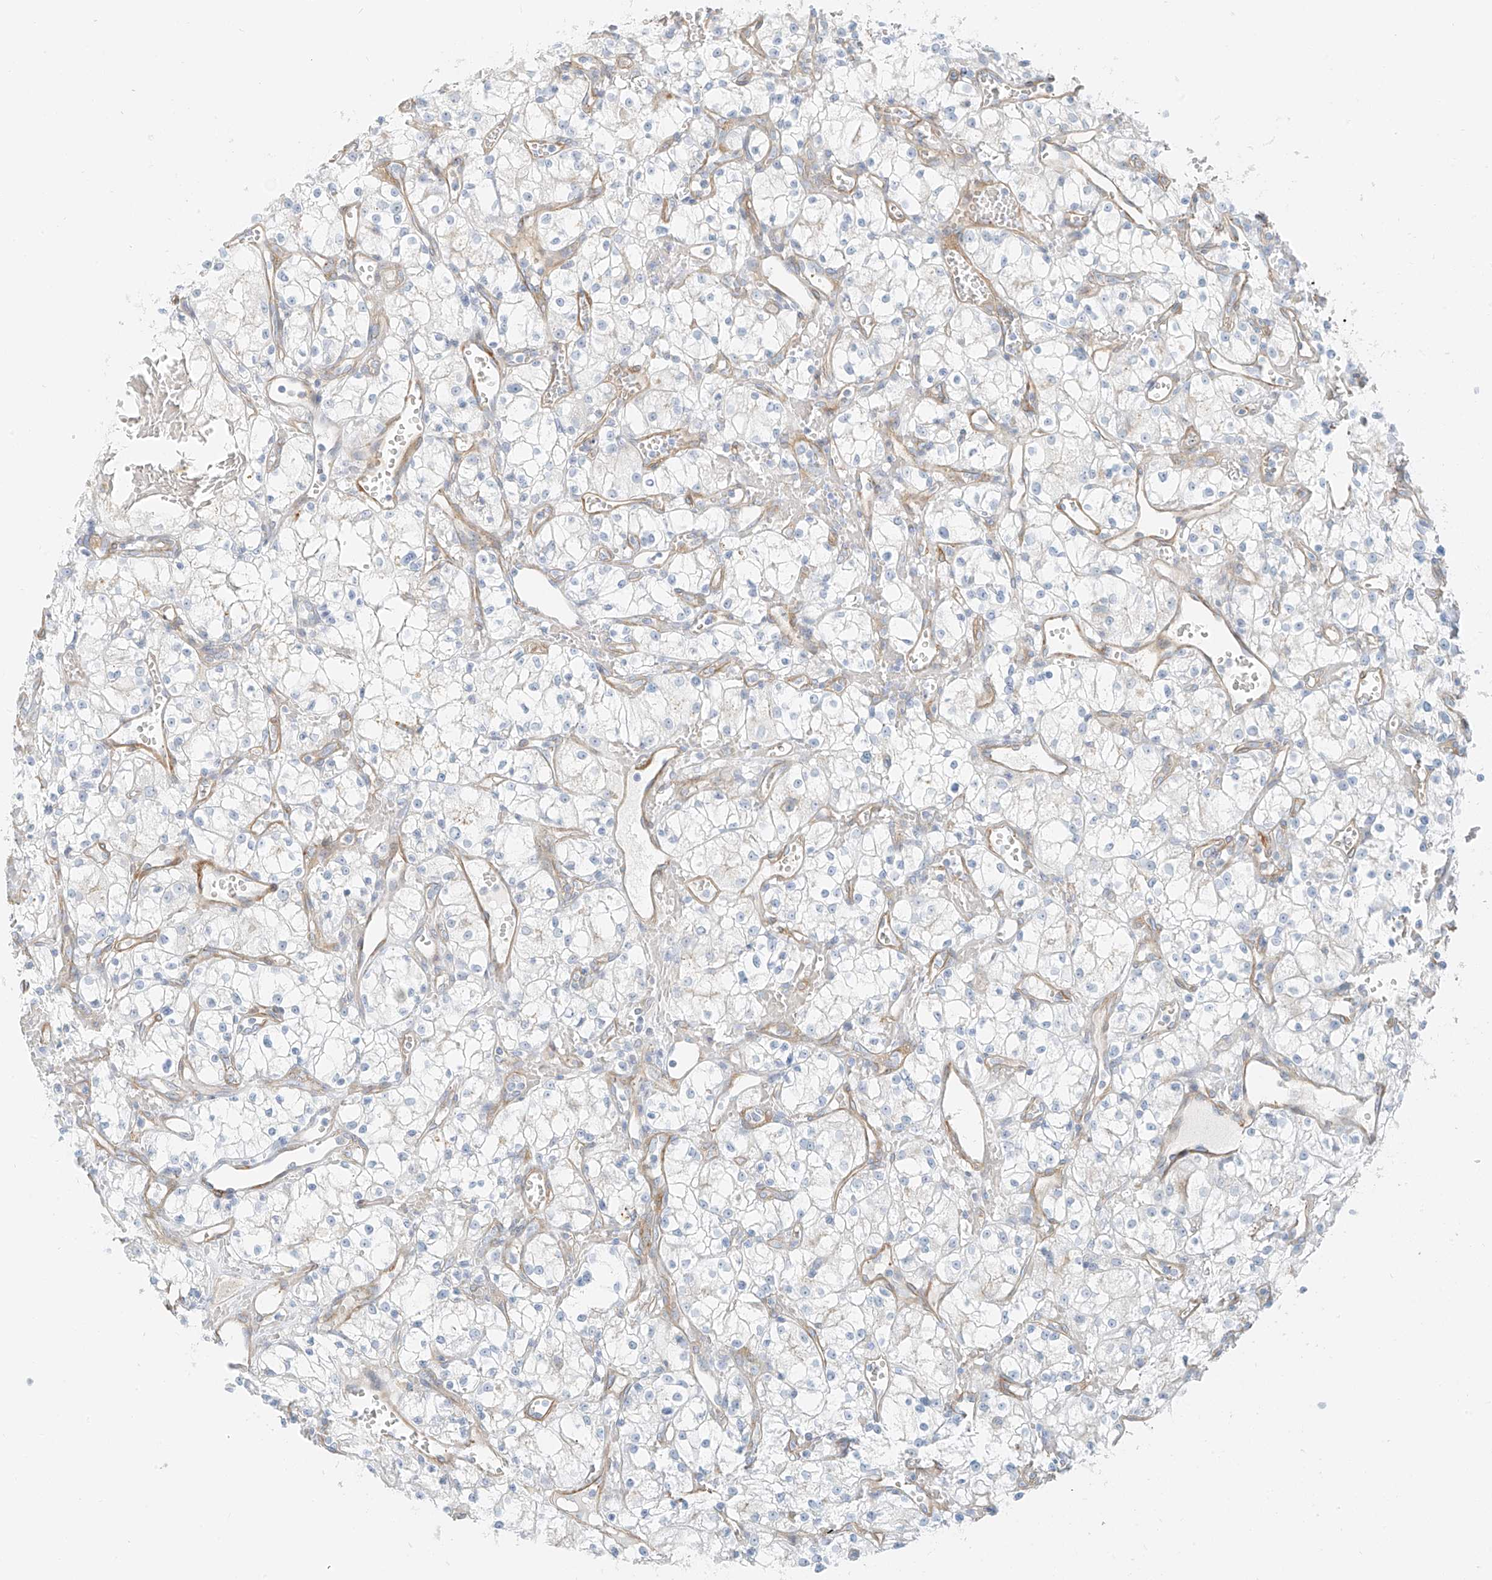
{"staining": {"intensity": "negative", "quantity": "none", "location": "none"}, "tissue": "renal cancer", "cell_type": "Tumor cells", "image_type": "cancer", "snomed": [{"axis": "morphology", "description": "Adenocarcinoma, NOS"}, {"axis": "topography", "description": "Kidney"}], "caption": "Renal adenocarcinoma was stained to show a protein in brown. There is no significant expression in tumor cells. (Stains: DAB immunohistochemistry (IHC) with hematoxylin counter stain, Microscopy: brightfield microscopy at high magnification).", "gene": "SMCP", "patient": {"sex": "male", "age": 59}}